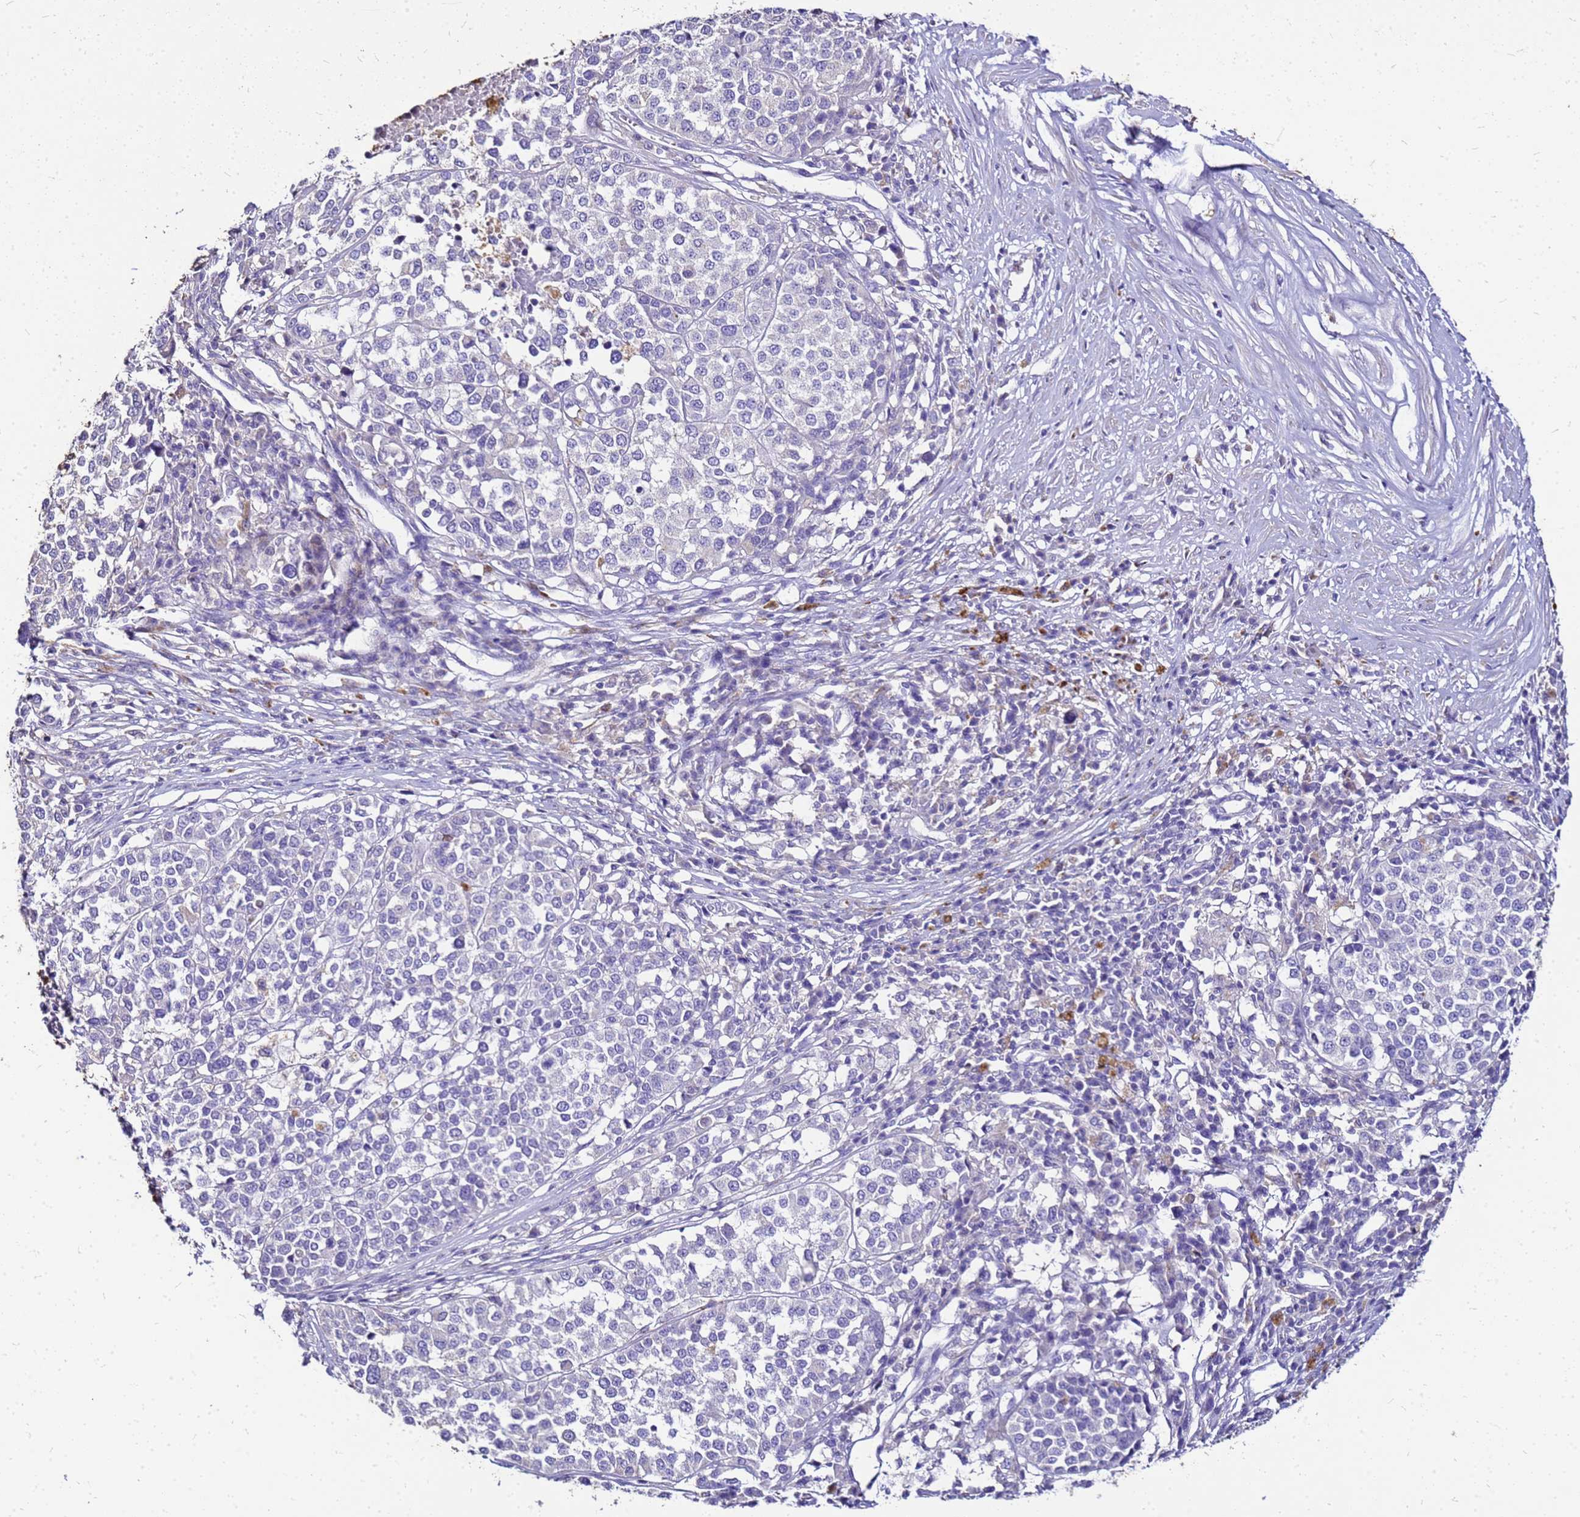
{"staining": {"intensity": "negative", "quantity": "none", "location": "none"}, "tissue": "melanoma", "cell_type": "Tumor cells", "image_type": "cancer", "snomed": [{"axis": "morphology", "description": "Malignant melanoma, Metastatic site"}, {"axis": "topography", "description": "Lymph node"}], "caption": "An IHC image of melanoma is shown. There is no staining in tumor cells of melanoma.", "gene": "S100A2", "patient": {"sex": "male", "age": 44}}